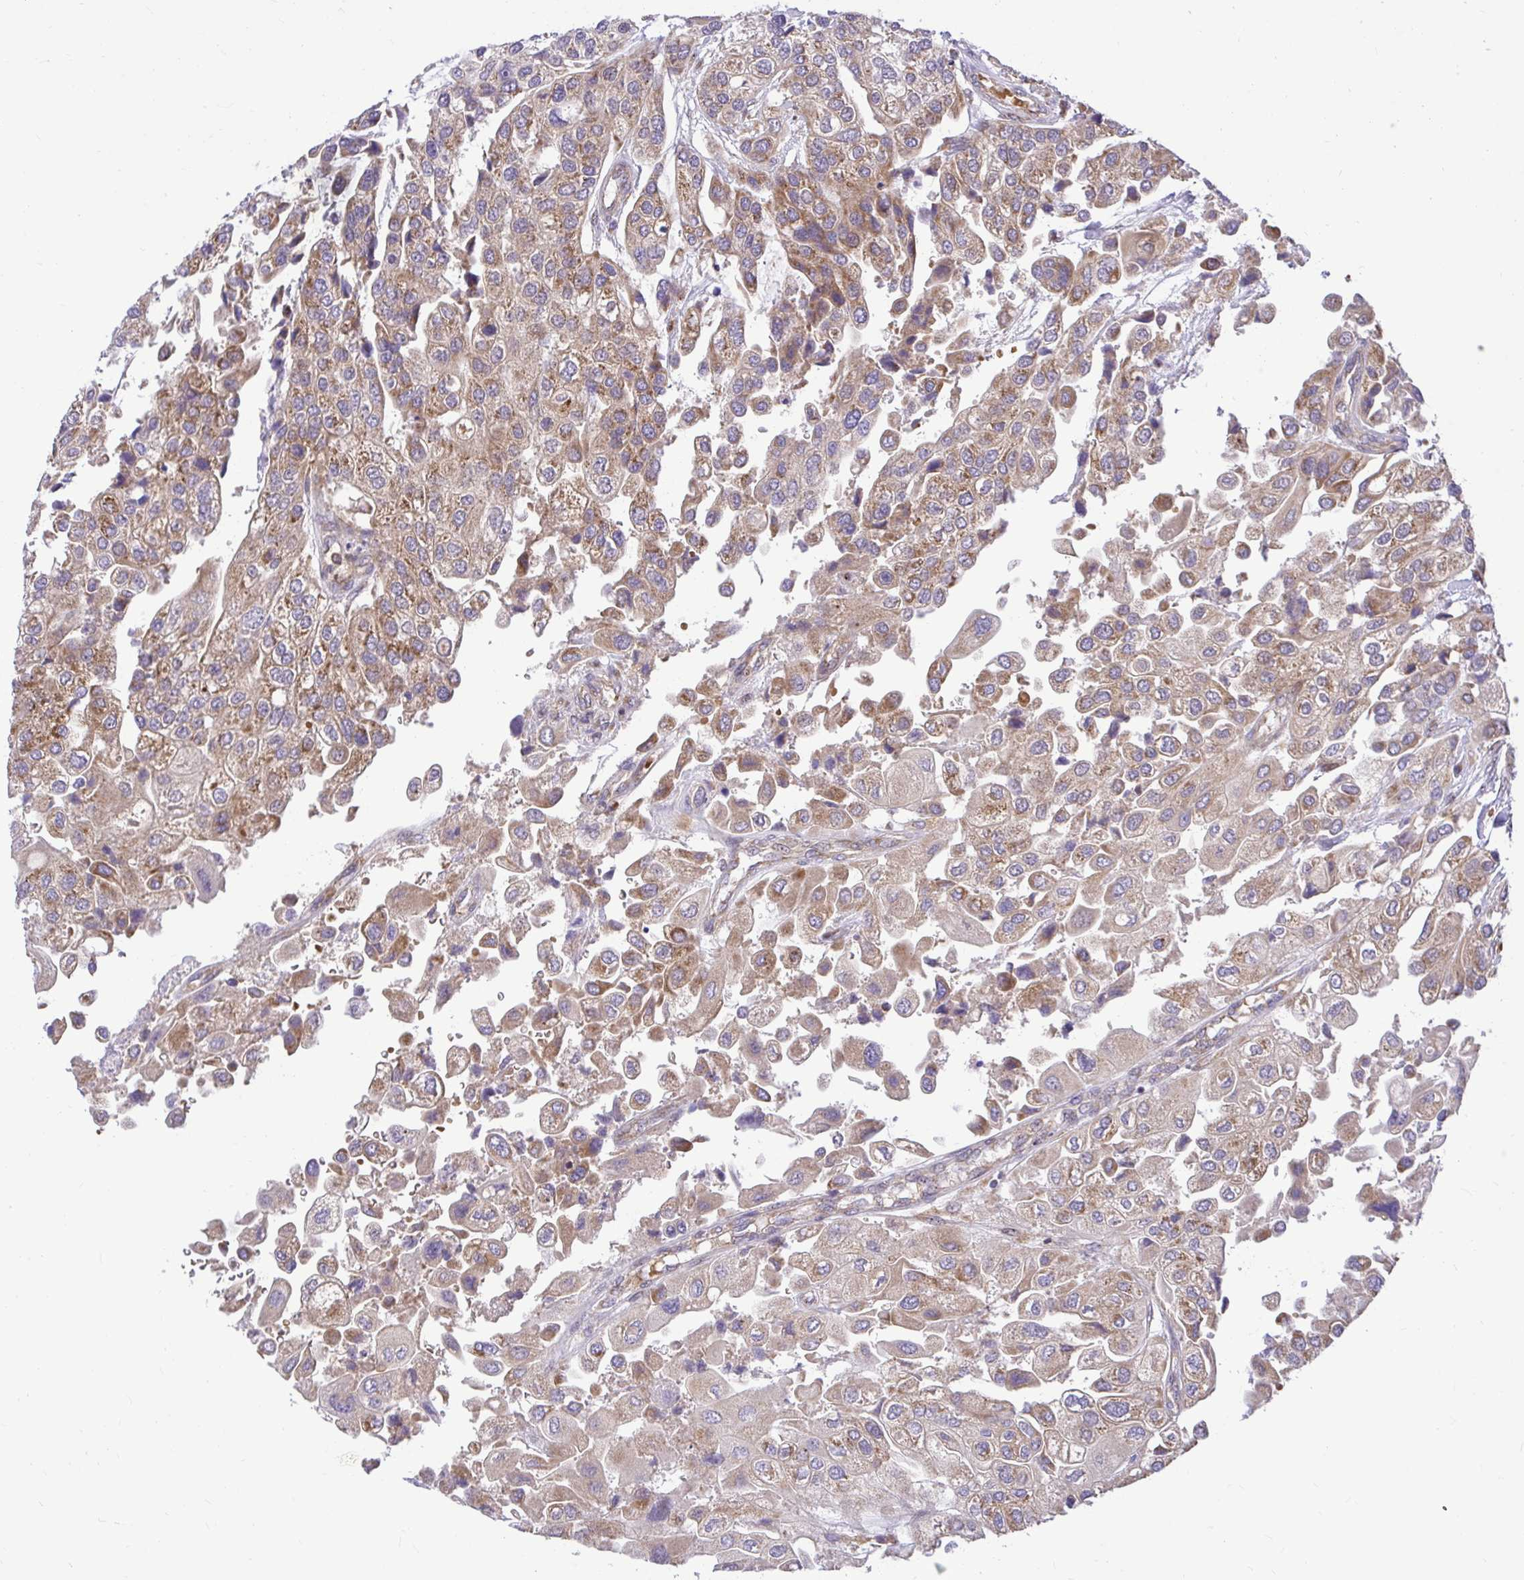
{"staining": {"intensity": "moderate", "quantity": ">75%", "location": "cytoplasmic/membranous"}, "tissue": "urothelial cancer", "cell_type": "Tumor cells", "image_type": "cancer", "snomed": [{"axis": "morphology", "description": "Urothelial carcinoma, High grade"}, {"axis": "topography", "description": "Urinary bladder"}], "caption": "Approximately >75% of tumor cells in high-grade urothelial carcinoma reveal moderate cytoplasmic/membranous protein positivity as visualized by brown immunohistochemical staining.", "gene": "VTI1B", "patient": {"sex": "female", "age": 64}}